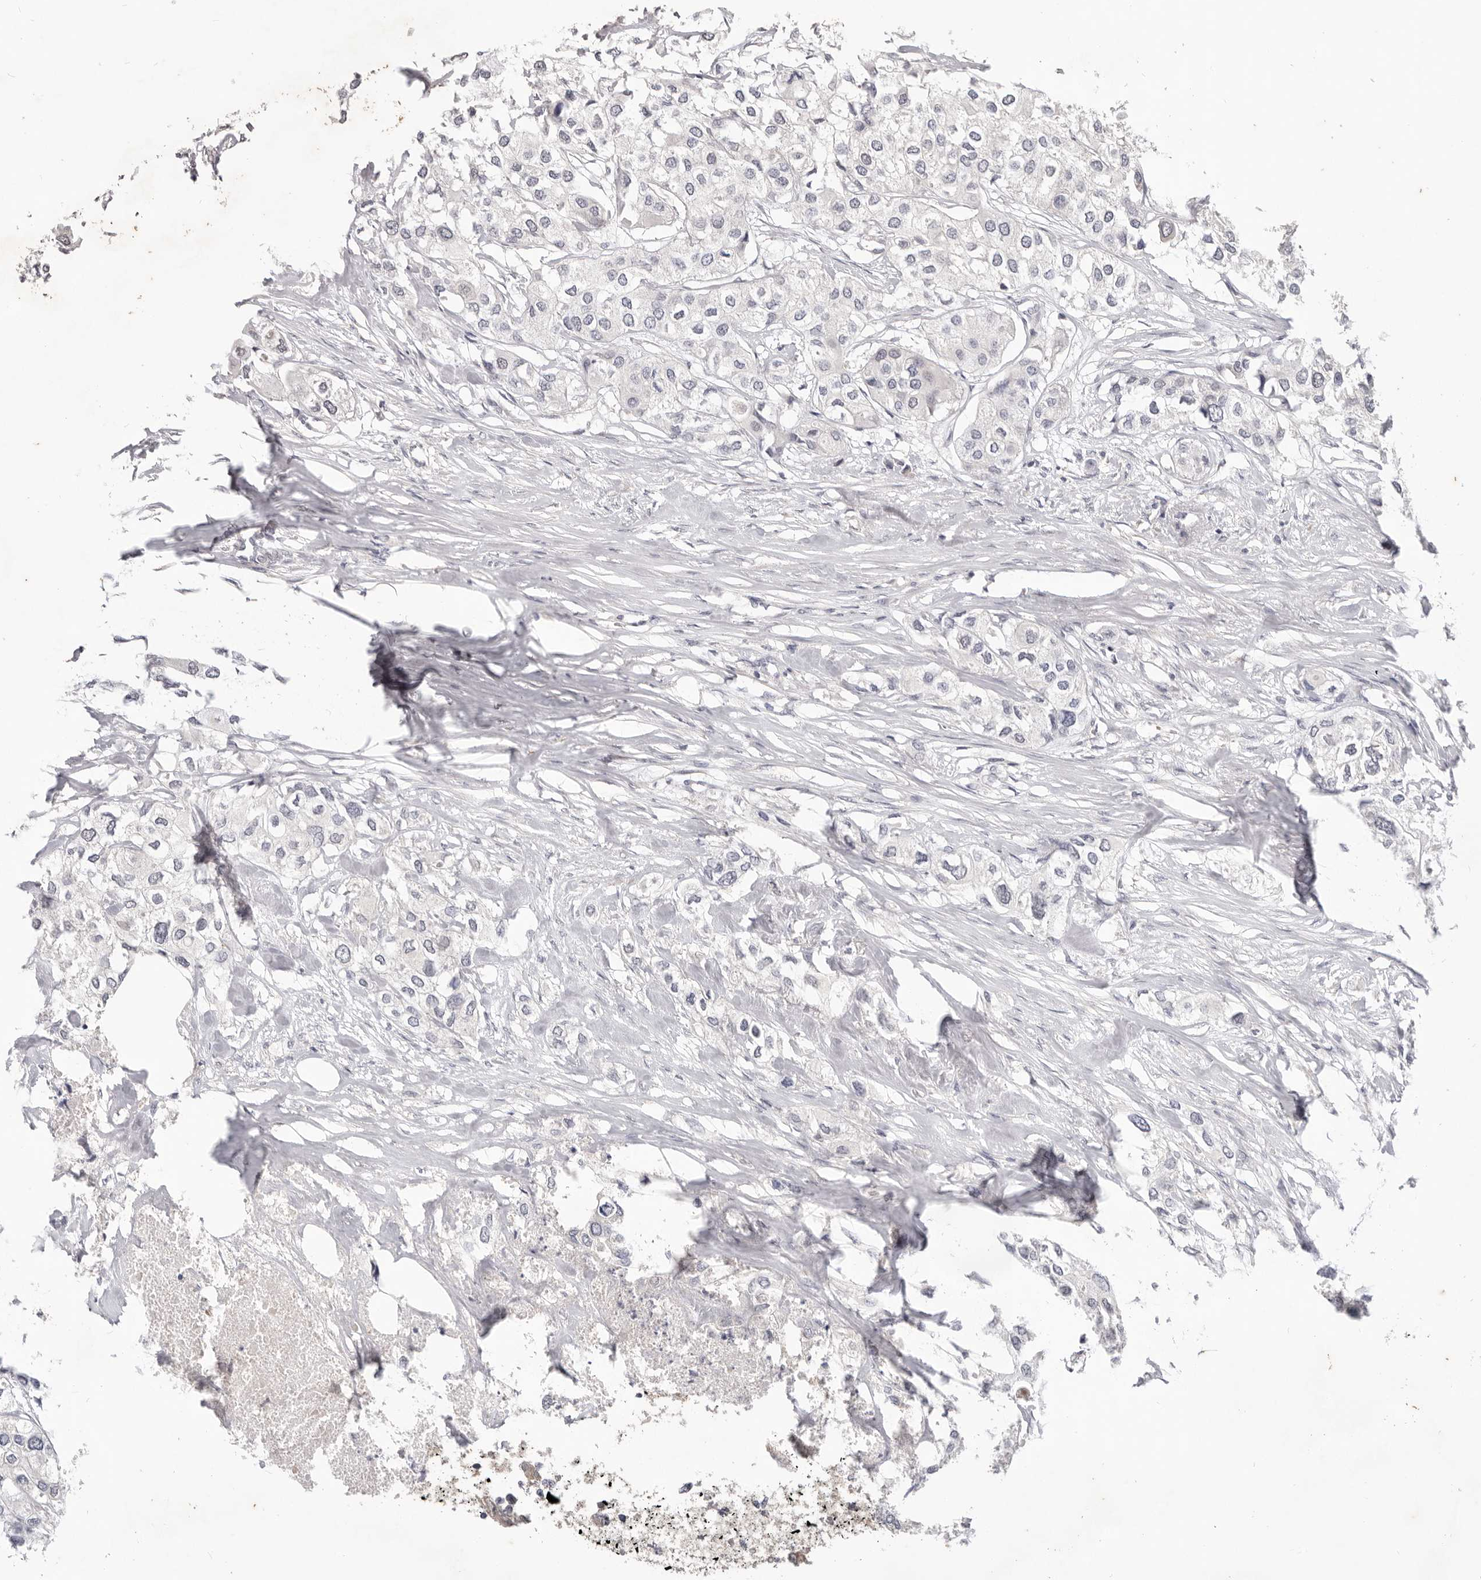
{"staining": {"intensity": "negative", "quantity": "none", "location": "none"}, "tissue": "urothelial cancer", "cell_type": "Tumor cells", "image_type": "cancer", "snomed": [{"axis": "morphology", "description": "Urothelial carcinoma, High grade"}, {"axis": "topography", "description": "Urinary bladder"}], "caption": "Immunohistochemistry of high-grade urothelial carcinoma displays no positivity in tumor cells.", "gene": "WDR77", "patient": {"sex": "male", "age": 64}}